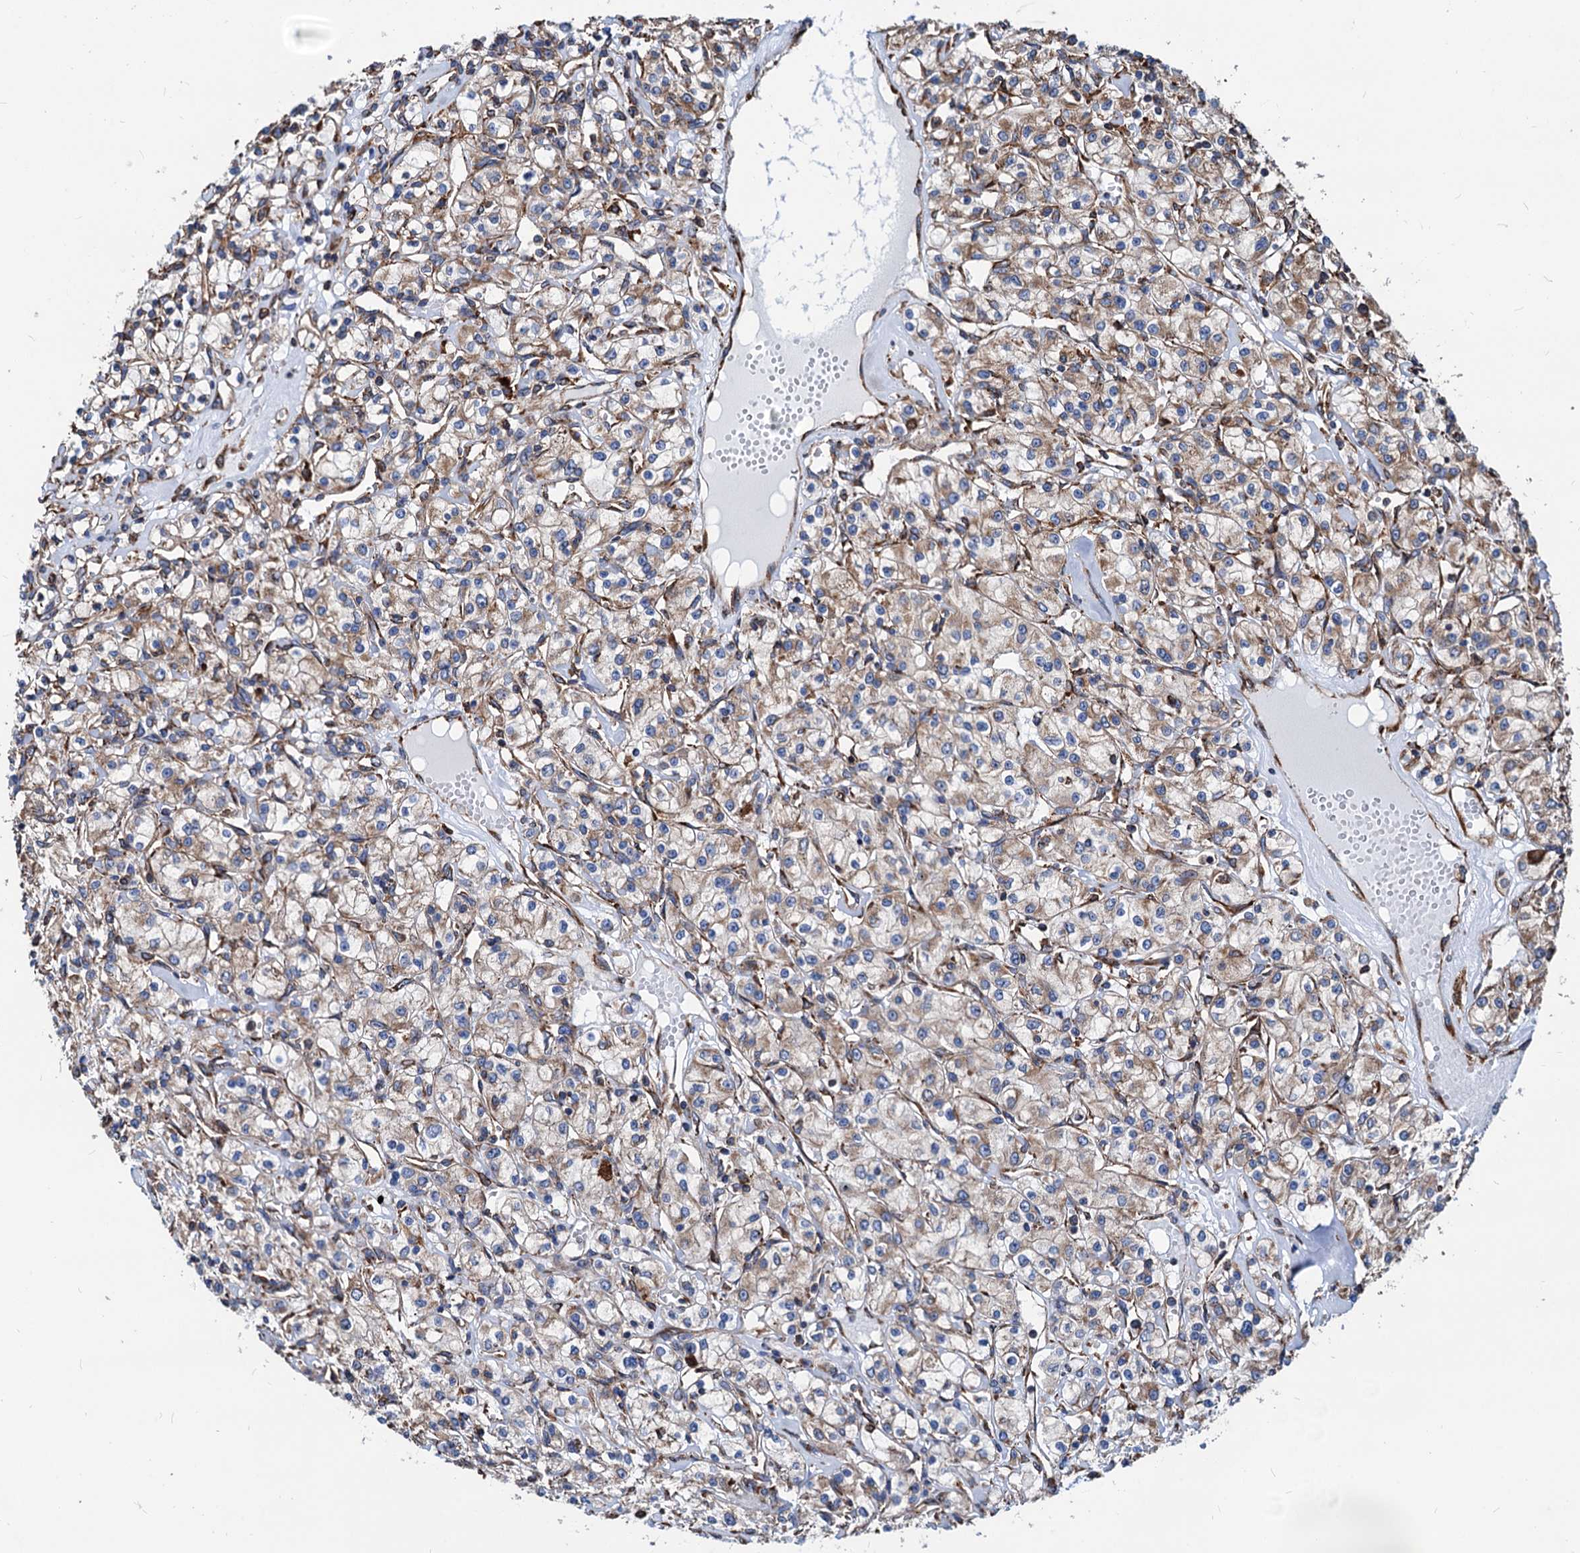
{"staining": {"intensity": "moderate", "quantity": "25%-75%", "location": "cytoplasmic/membranous"}, "tissue": "renal cancer", "cell_type": "Tumor cells", "image_type": "cancer", "snomed": [{"axis": "morphology", "description": "Adenocarcinoma, NOS"}, {"axis": "topography", "description": "Kidney"}], "caption": "Protein analysis of adenocarcinoma (renal) tissue demonstrates moderate cytoplasmic/membranous expression in about 25%-75% of tumor cells.", "gene": "HSPA5", "patient": {"sex": "female", "age": 59}}